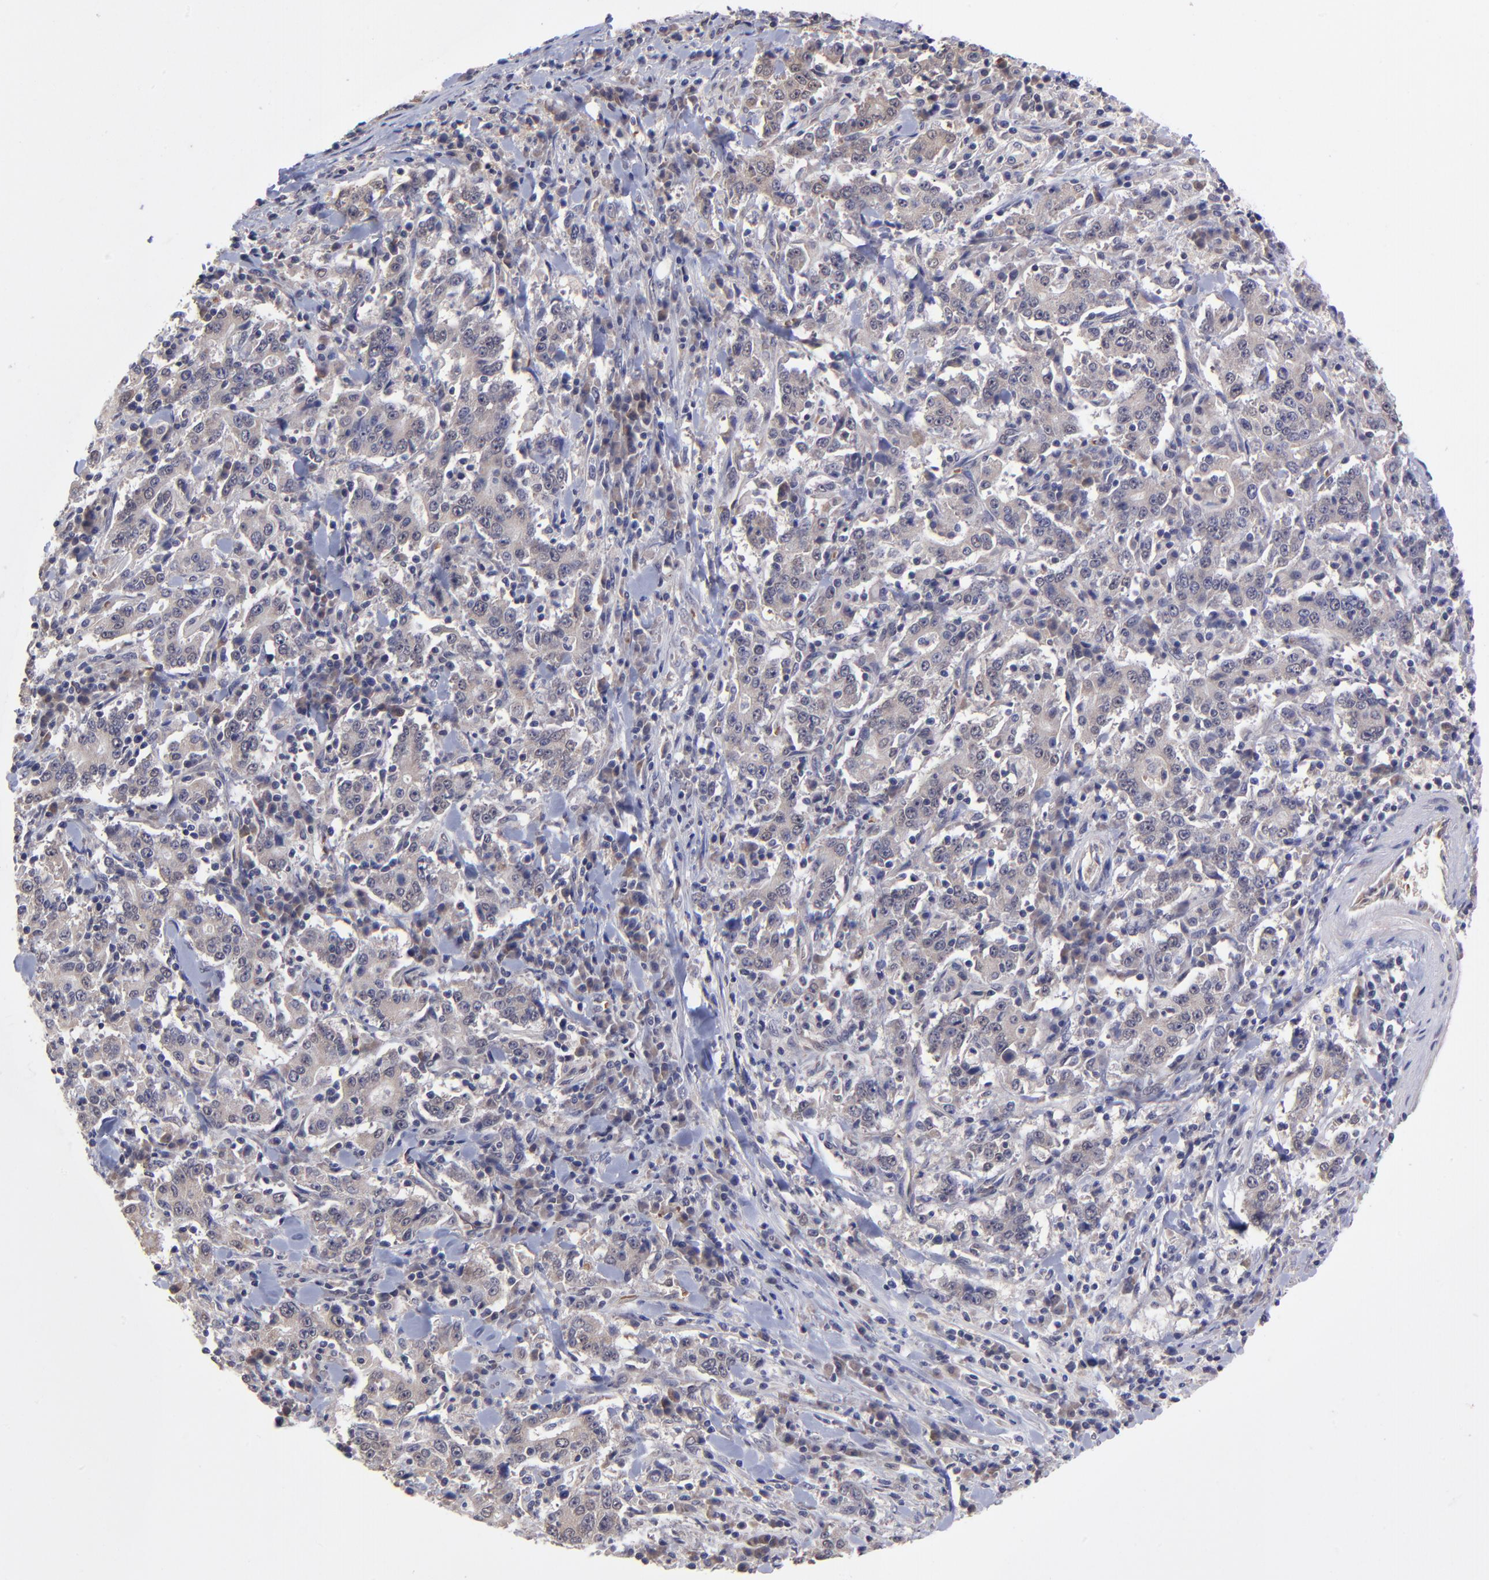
{"staining": {"intensity": "weak", "quantity": "<25%", "location": "cytoplasmic/membranous"}, "tissue": "stomach cancer", "cell_type": "Tumor cells", "image_type": "cancer", "snomed": [{"axis": "morphology", "description": "Normal tissue, NOS"}, {"axis": "morphology", "description": "Adenocarcinoma, NOS"}, {"axis": "topography", "description": "Stomach, upper"}, {"axis": "topography", "description": "Stomach"}], "caption": "High magnification brightfield microscopy of stomach adenocarcinoma stained with DAB (3,3'-diaminobenzidine) (brown) and counterstained with hematoxylin (blue): tumor cells show no significant positivity. Nuclei are stained in blue.", "gene": "UBE2H", "patient": {"sex": "male", "age": 59}}